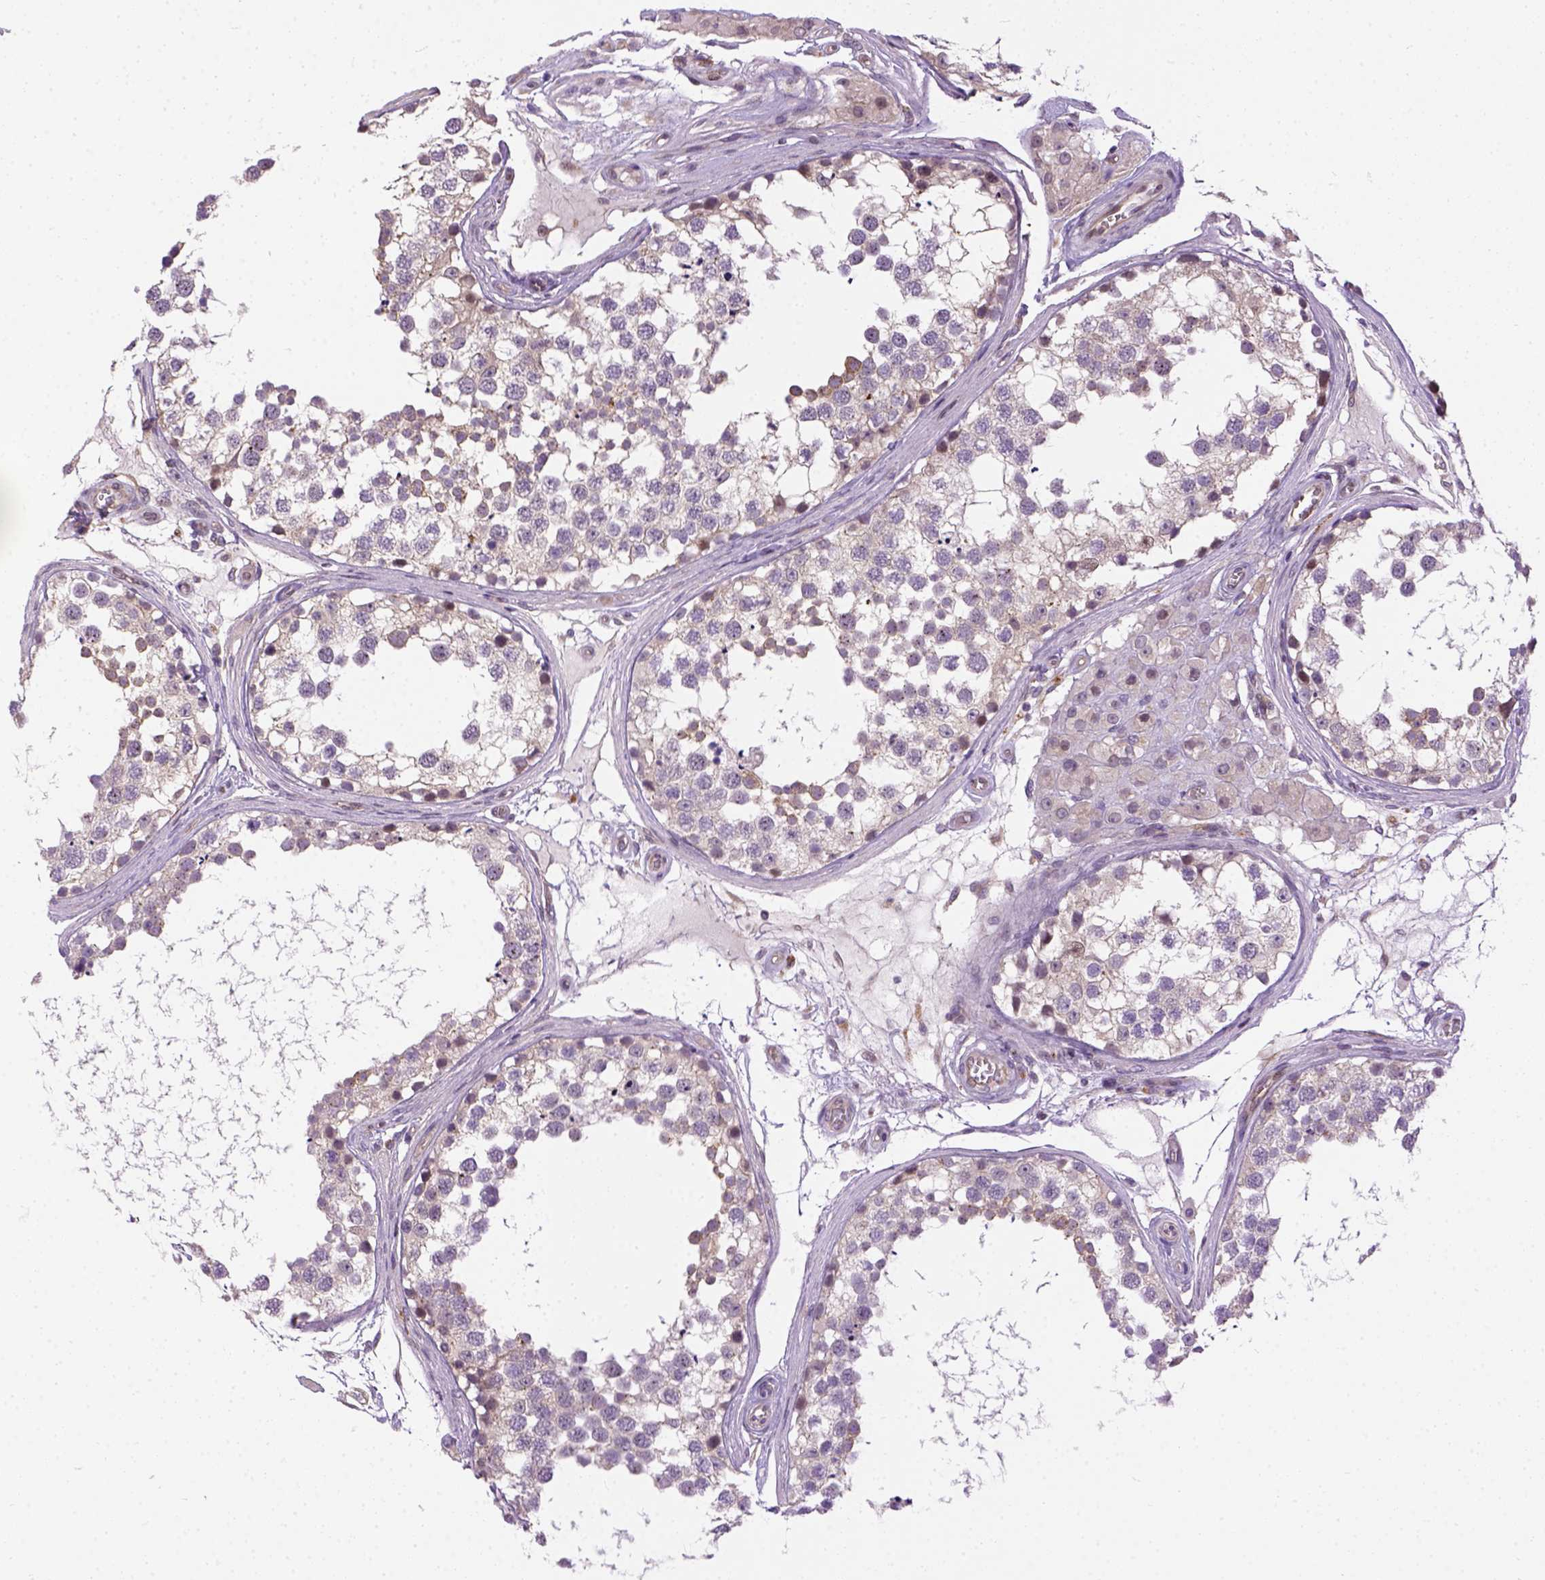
{"staining": {"intensity": "weak", "quantity": "25%-75%", "location": "cytoplasmic/membranous"}, "tissue": "testis", "cell_type": "Cells in seminiferous ducts", "image_type": "normal", "snomed": [{"axis": "morphology", "description": "Normal tissue, NOS"}, {"axis": "morphology", "description": "Seminoma, NOS"}, {"axis": "topography", "description": "Testis"}], "caption": "The immunohistochemical stain labels weak cytoplasmic/membranous staining in cells in seminiferous ducts of benign testis. Nuclei are stained in blue.", "gene": "KAZN", "patient": {"sex": "male", "age": 65}}